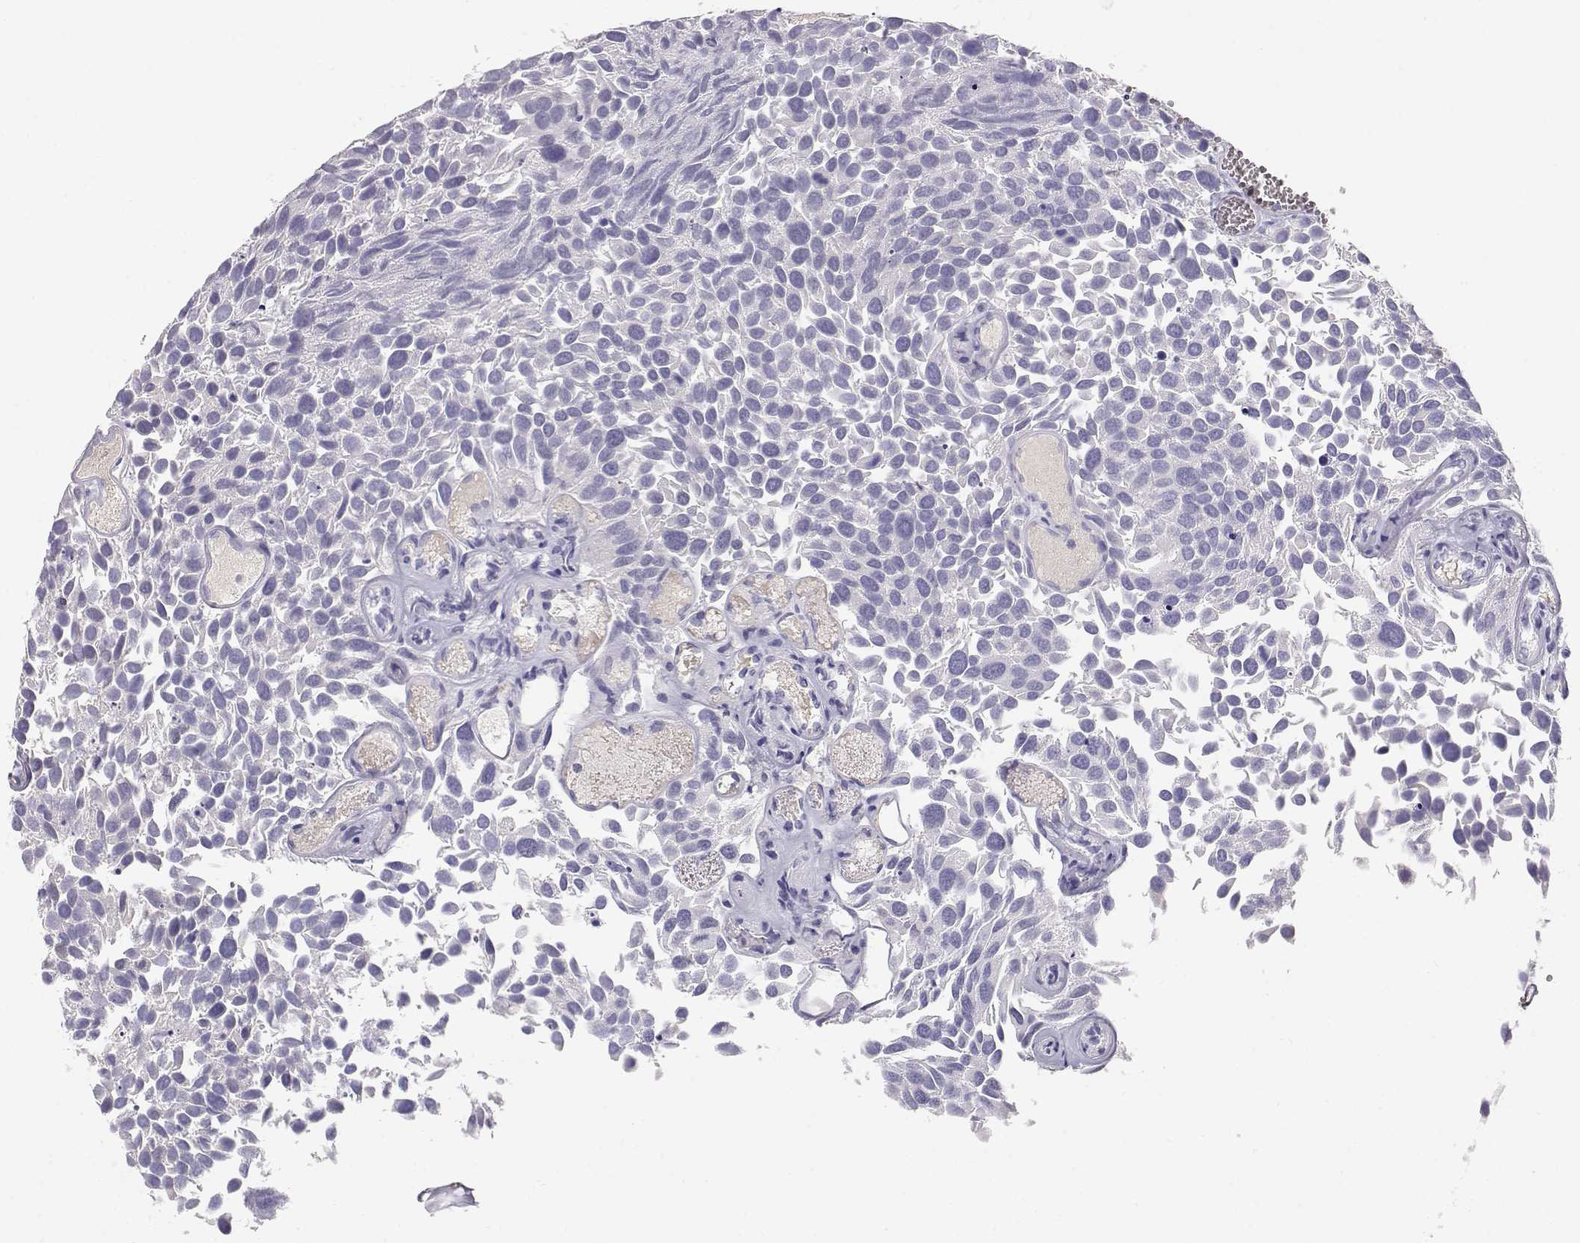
{"staining": {"intensity": "negative", "quantity": "none", "location": "none"}, "tissue": "urothelial cancer", "cell_type": "Tumor cells", "image_type": "cancer", "snomed": [{"axis": "morphology", "description": "Urothelial carcinoma, Low grade"}, {"axis": "topography", "description": "Urinary bladder"}], "caption": "Immunohistochemical staining of urothelial cancer exhibits no significant expression in tumor cells. (Brightfield microscopy of DAB immunohistochemistry at high magnification).", "gene": "CDHR1", "patient": {"sex": "female", "age": 69}}